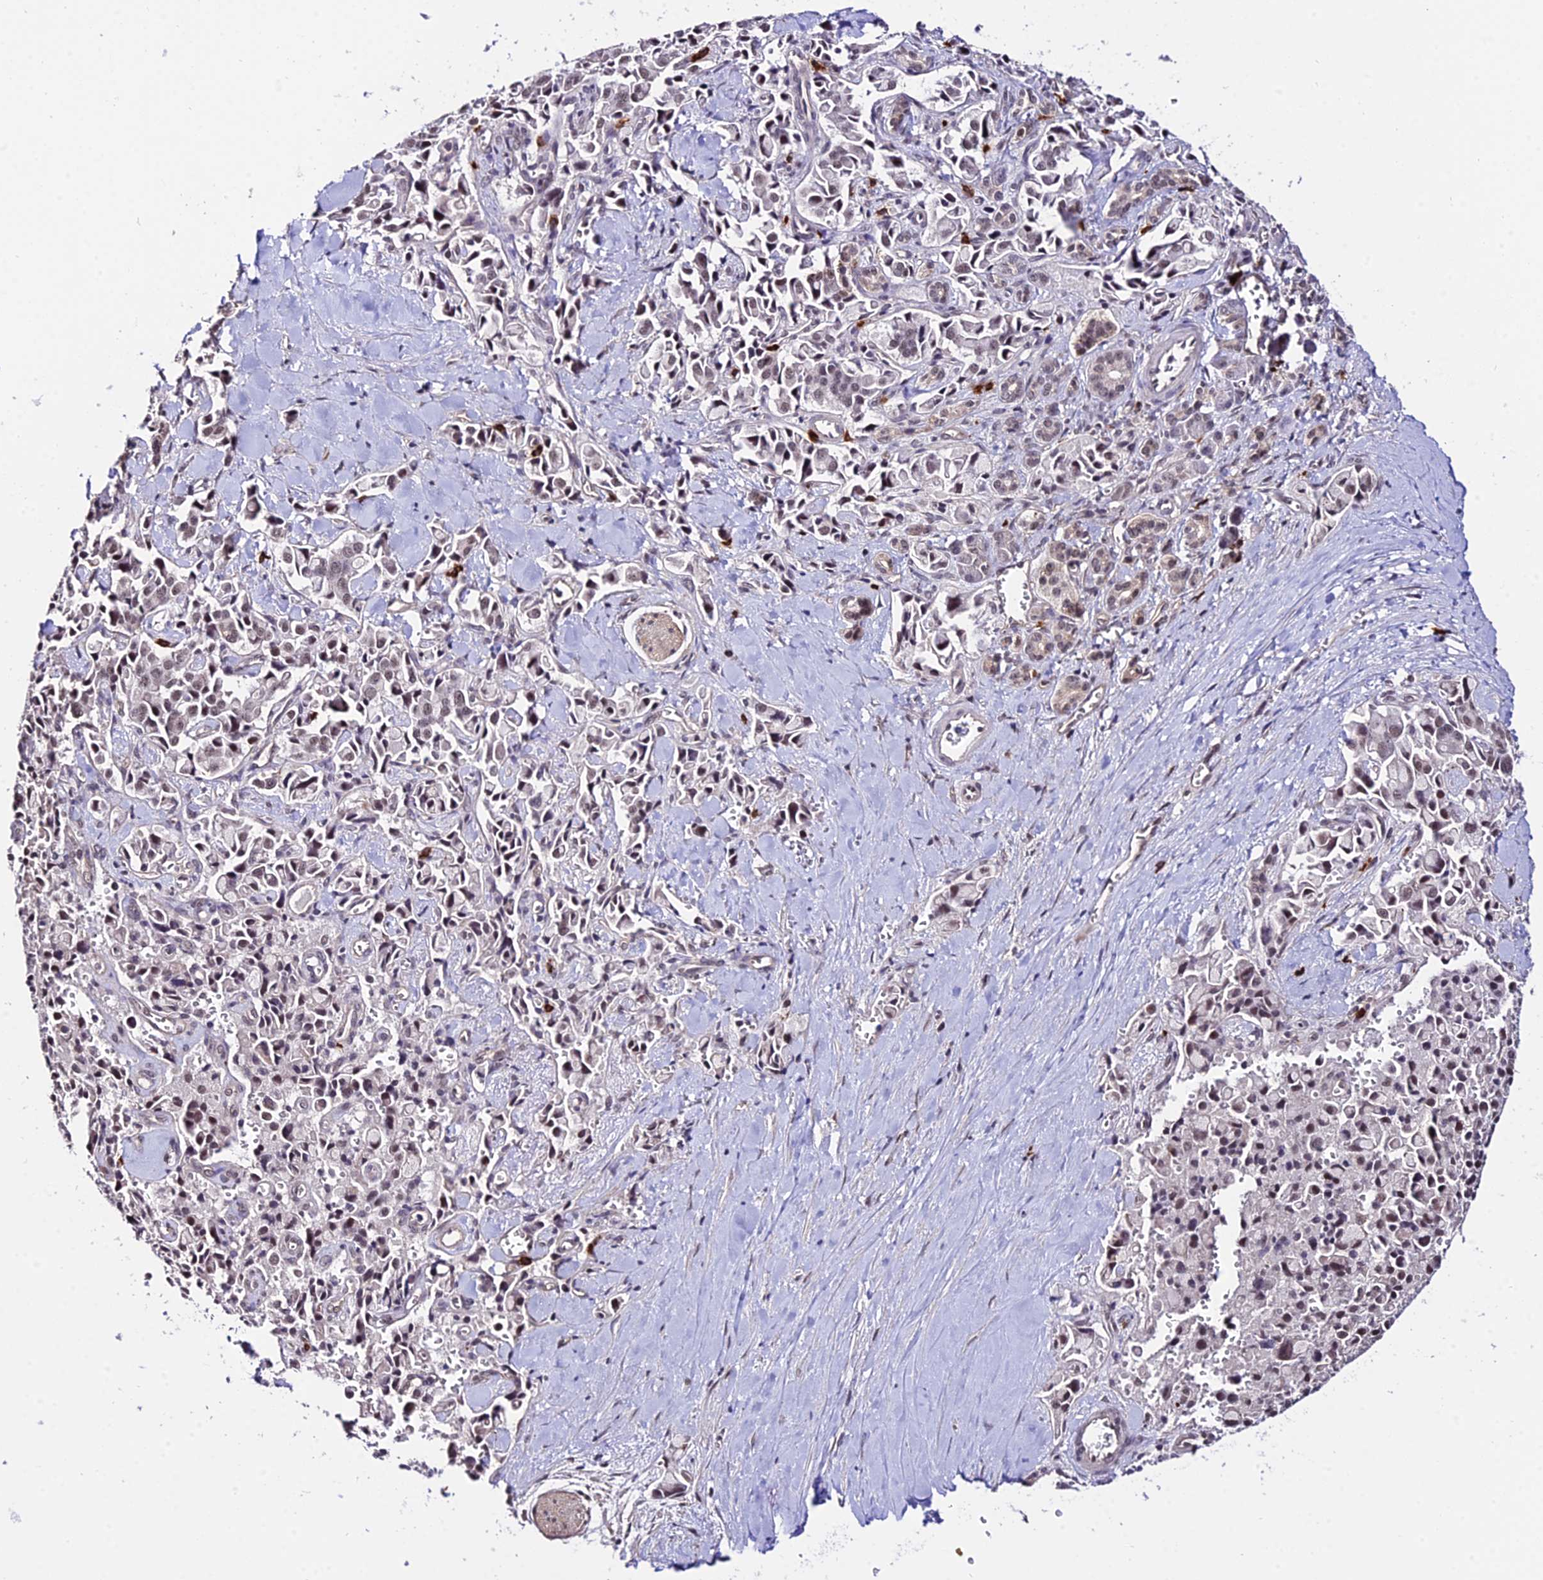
{"staining": {"intensity": "weak", "quantity": "<25%", "location": "cytoplasmic/membranous,nuclear"}, "tissue": "pancreatic cancer", "cell_type": "Tumor cells", "image_type": "cancer", "snomed": [{"axis": "morphology", "description": "Adenocarcinoma, NOS"}, {"axis": "topography", "description": "Pancreas"}], "caption": "Immunohistochemical staining of human pancreatic cancer (adenocarcinoma) shows no significant expression in tumor cells.", "gene": "POLR2I", "patient": {"sex": "male", "age": 65}}